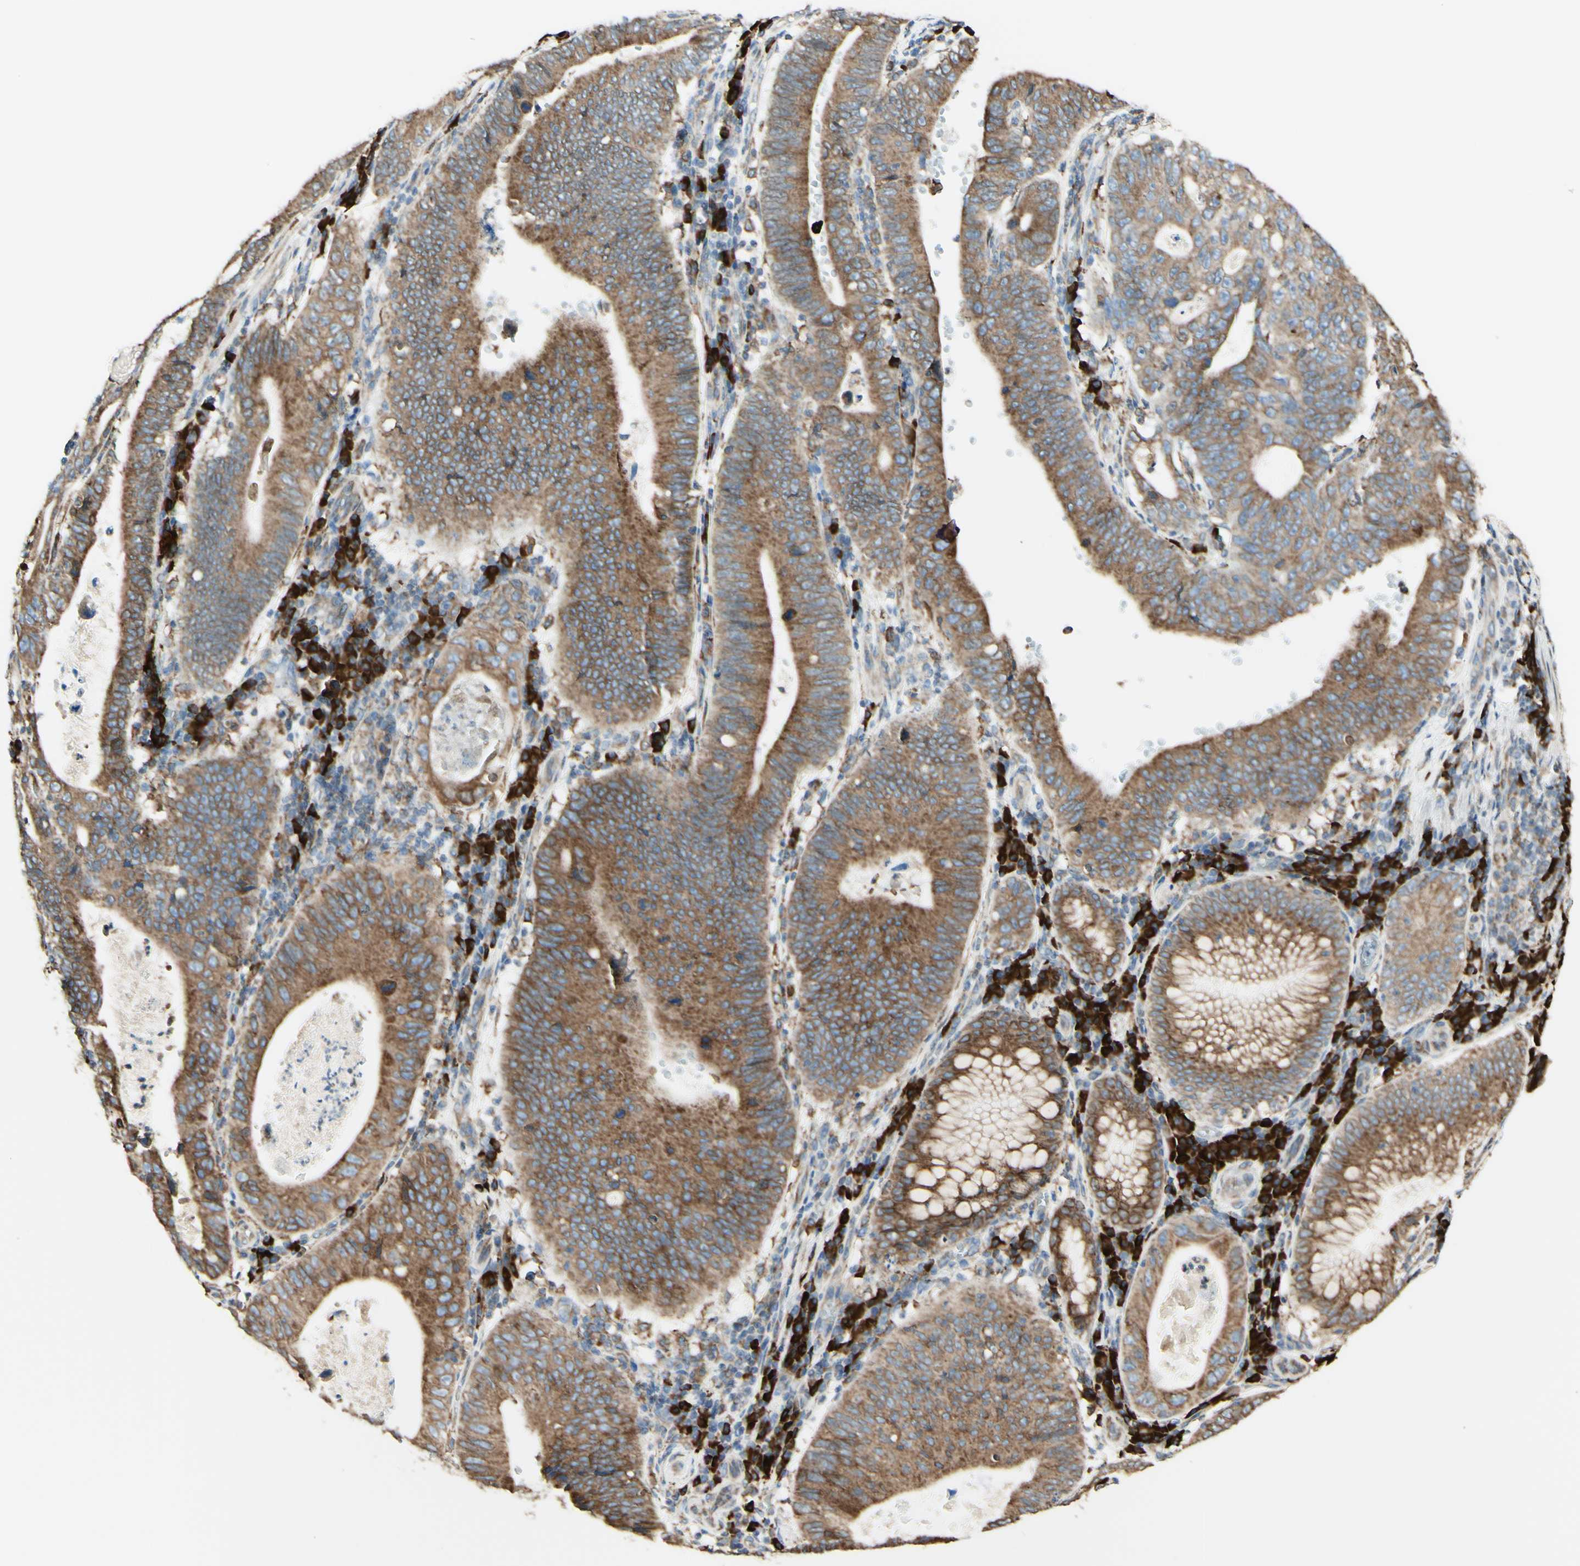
{"staining": {"intensity": "moderate", "quantity": ">75%", "location": "cytoplasmic/membranous"}, "tissue": "stomach cancer", "cell_type": "Tumor cells", "image_type": "cancer", "snomed": [{"axis": "morphology", "description": "Adenocarcinoma, NOS"}, {"axis": "topography", "description": "Stomach"}], "caption": "DAB immunohistochemical staining of human stomach adenocarcinoma exhibits moderate cytoplasmic/membranous protein expression in approximately >75% of tumor cells.", "gene": "DNAJB11", "patient": {"sex": "male", "age": 59}}